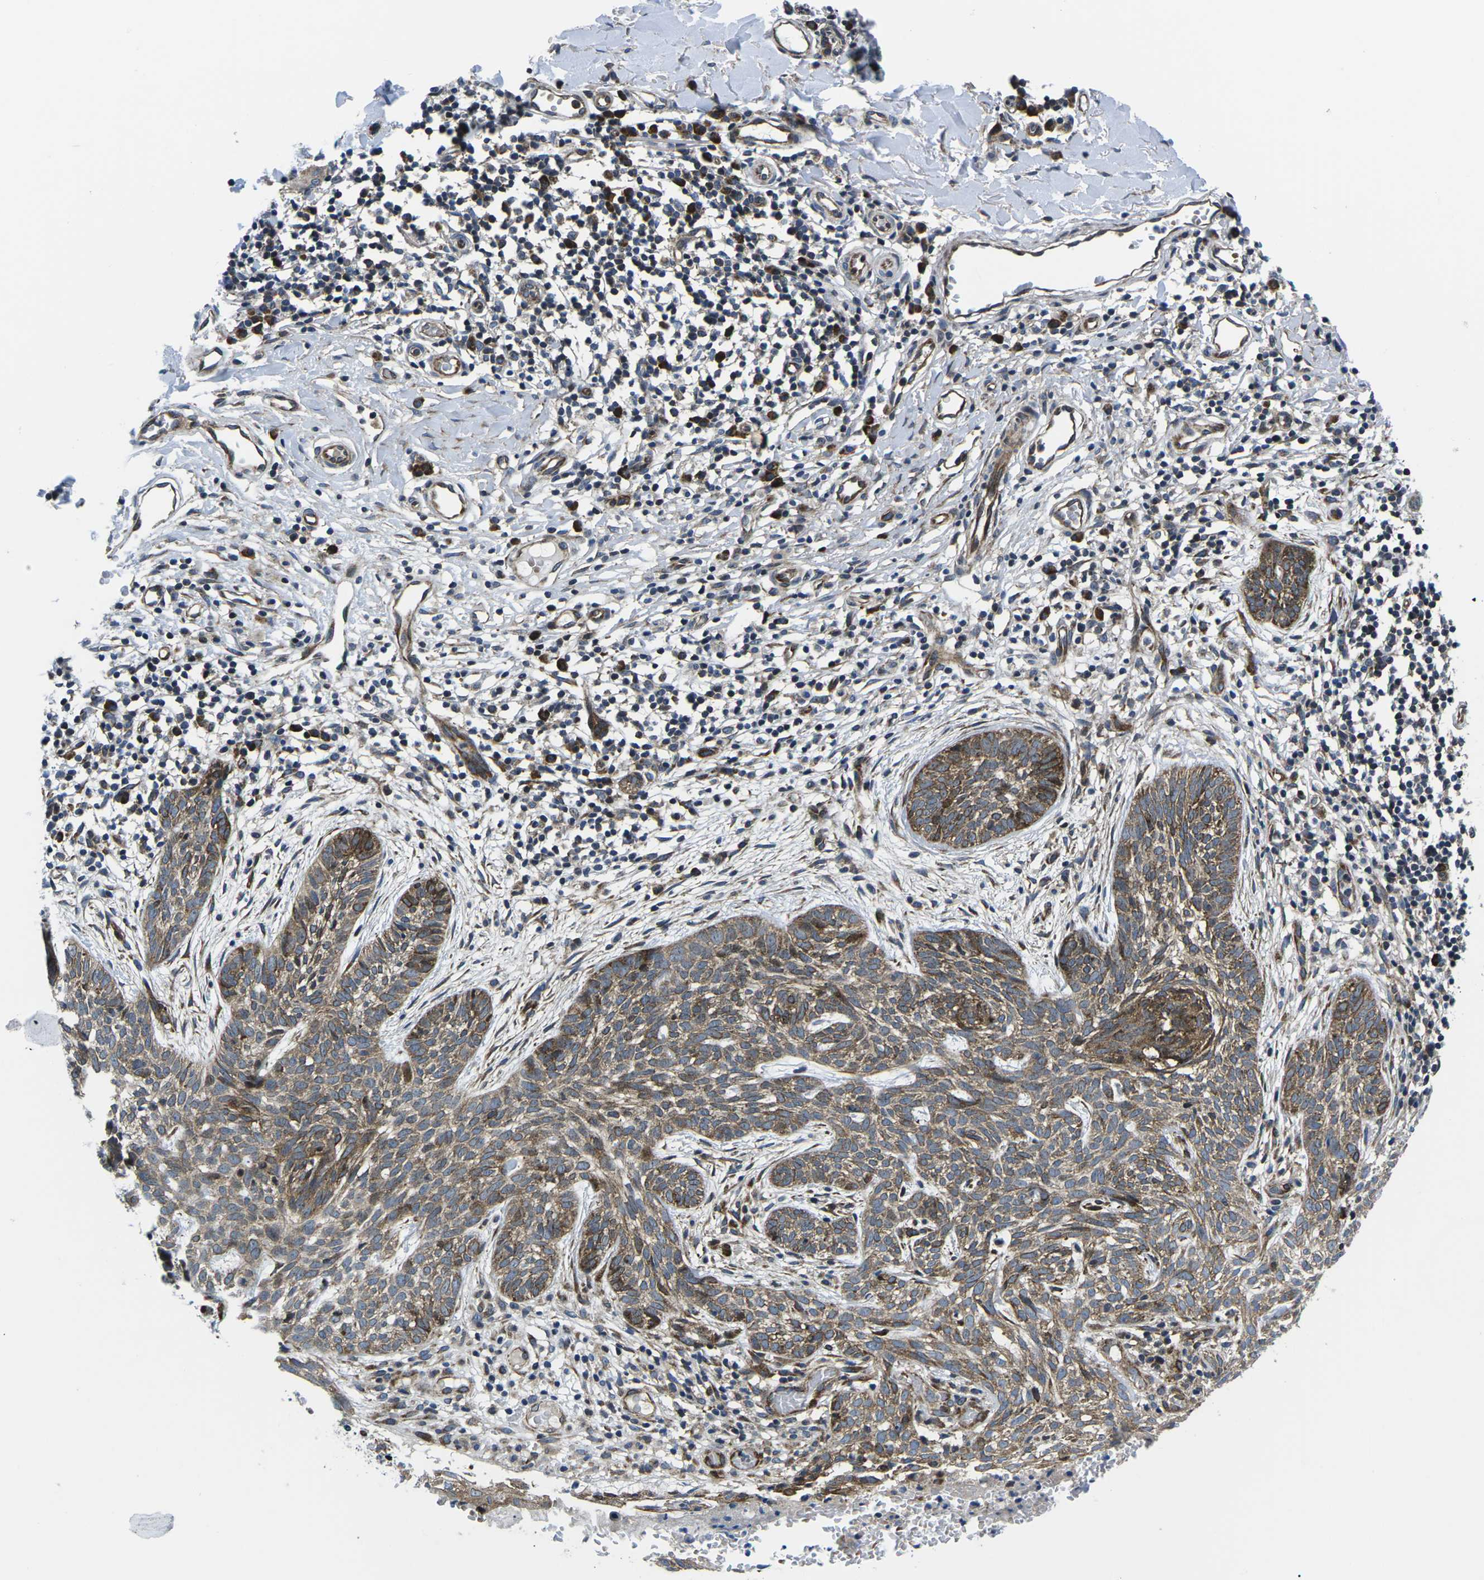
{"staining": {"intensity": "moderate", "quantity": ">75%", "location": "cytoplasmic/membranous"}, "tissue": "skin cancer", "cell_type": "Tumor cells", "image_type": "cancer", "snomed": [{"axis": "morphology", "description": "Basal cell carcinoma"}, {"axis": "topography", "description": "Skin"}], "caption": "Immunohistochemical staining of human skin basal cell carcinoma reveals medium levels of moderate cytoplasmic/membranous expression in about >75% of tumor cells.", "gene": "EIF4E", "patient": {"sex": "female", "age": 59}}